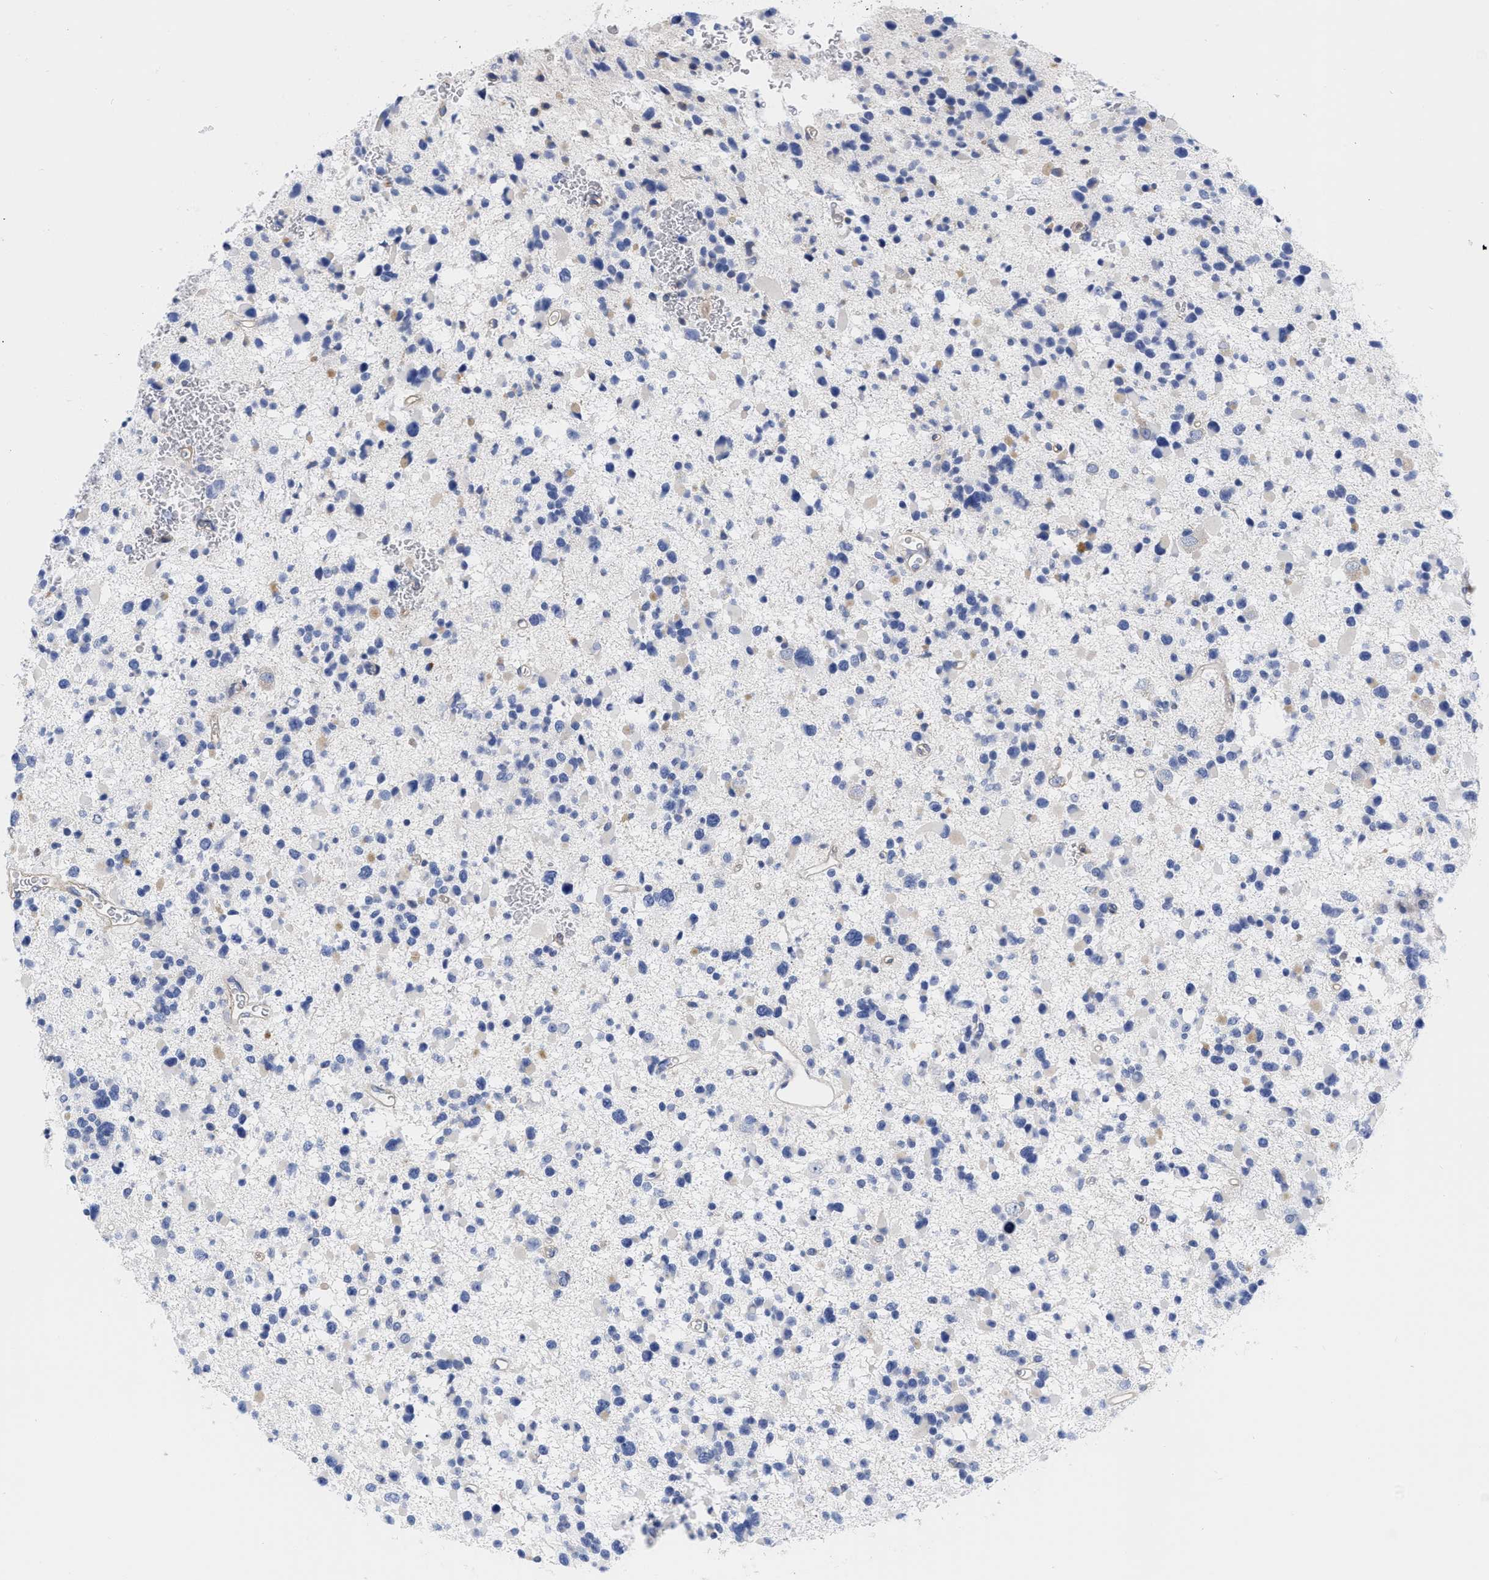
{"staining": {"intensity": "weak", "quantity": "<25%", "location": "cytoplasmic/membranous"}, "tissue": "glioma", "cell_type": "Tumor cells", "image_type": "cancer", "snomed": [{"axis": "morphology", "description": "Glioma, malignant, Low grade"}, {"axis": "topography", "description": "Brain"}], "caption": "The micrograph reveals no significant positivity in tumor cells of glioma.", "gene": "IRAG2", "patient": {"sex": "female", "age": 22}}